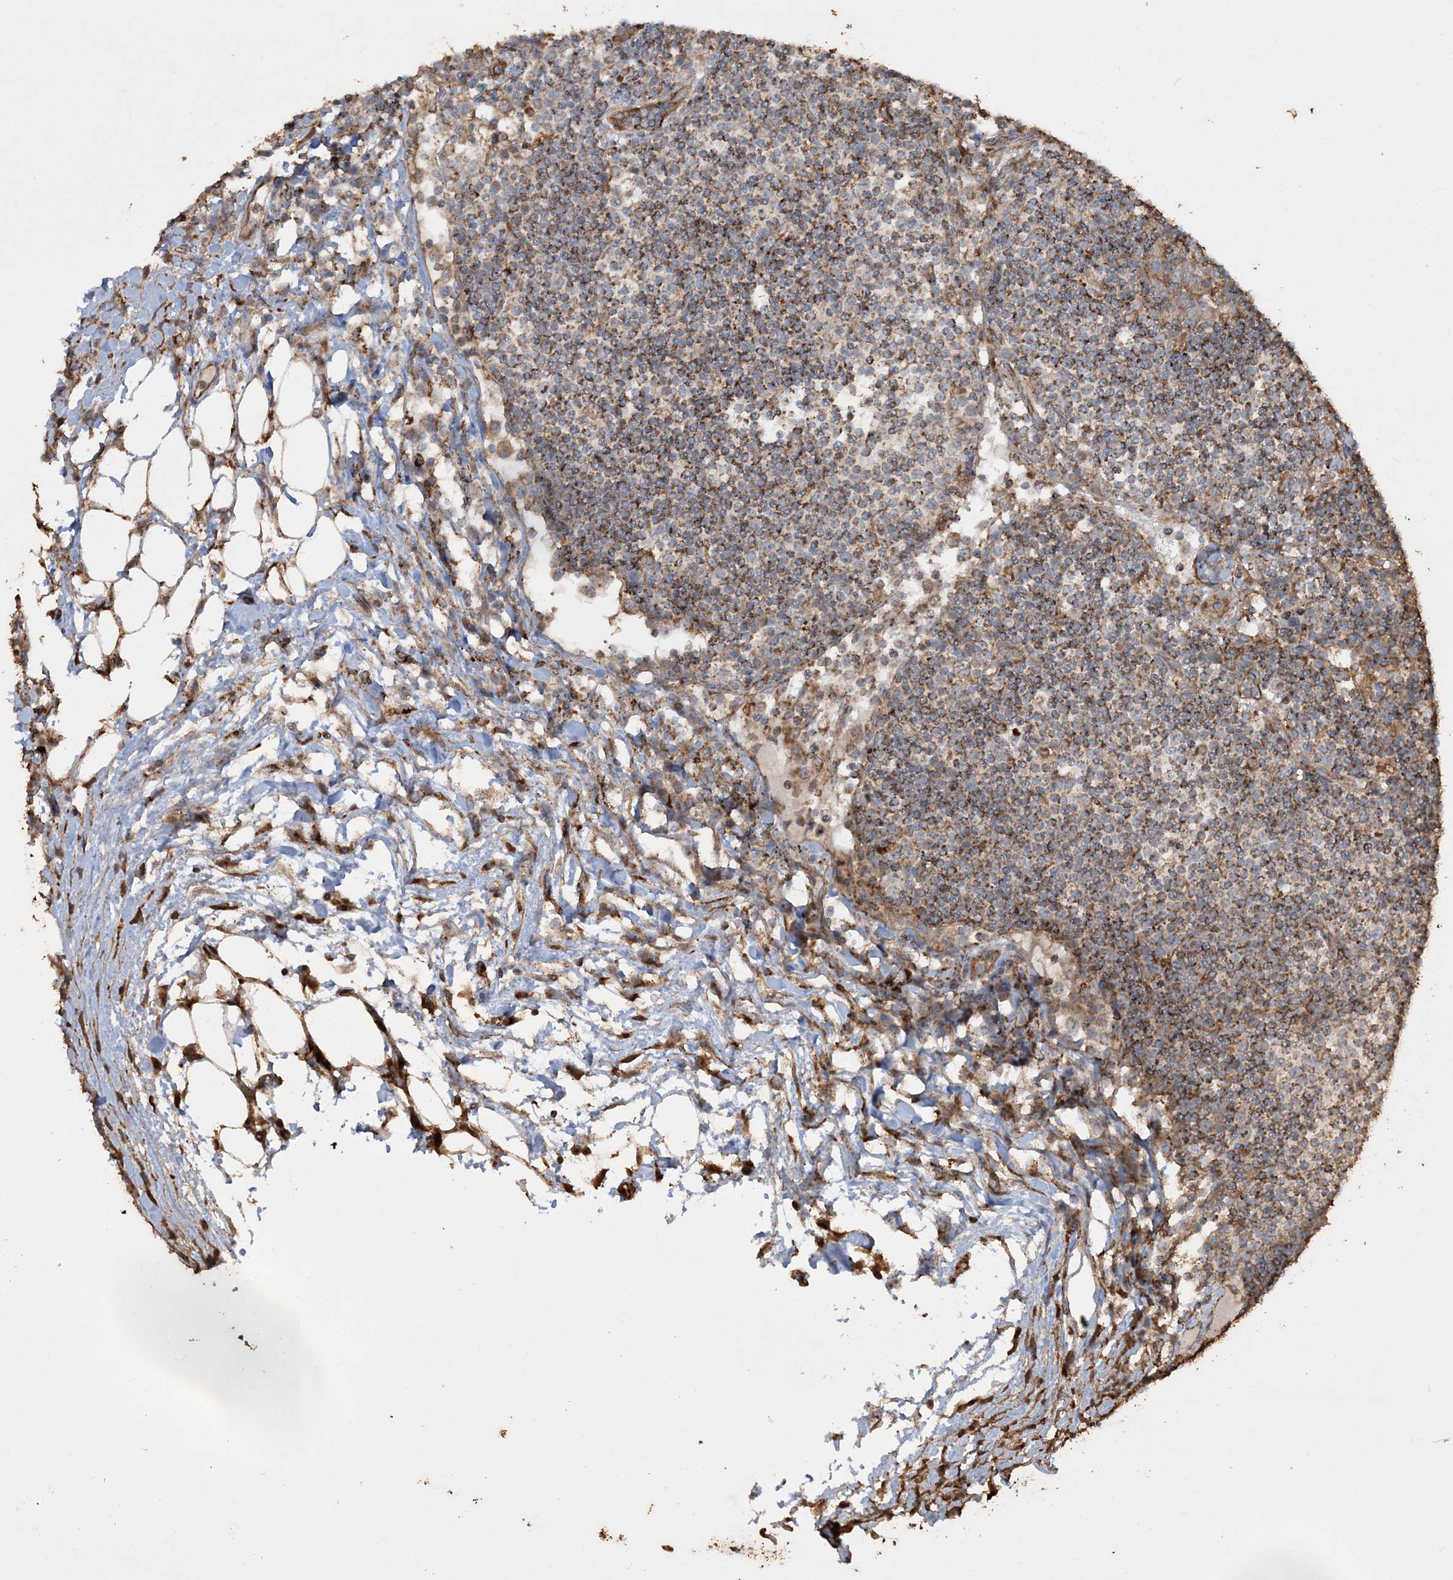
{"staining": {"intensity": "moderate", "quantity": ">75%", "location": "cytoplasmic/membranous"}, "tissue": "lymph node", "cell_type": "Germinal center cells", "image_type": "normal", "snomed": [{"axis": "morphology", "description": "Normal tissue, NOS"}, {"axis": "topography", "description": "Lymph node"}], "caption": "Lymph node stained with IHC demonstrates moderate cytoplasmic/membranous positivity in approximately >75% of germinal center cells.", "gene": "TTC7A", "patient": {"sex": "female", "age": 53}}